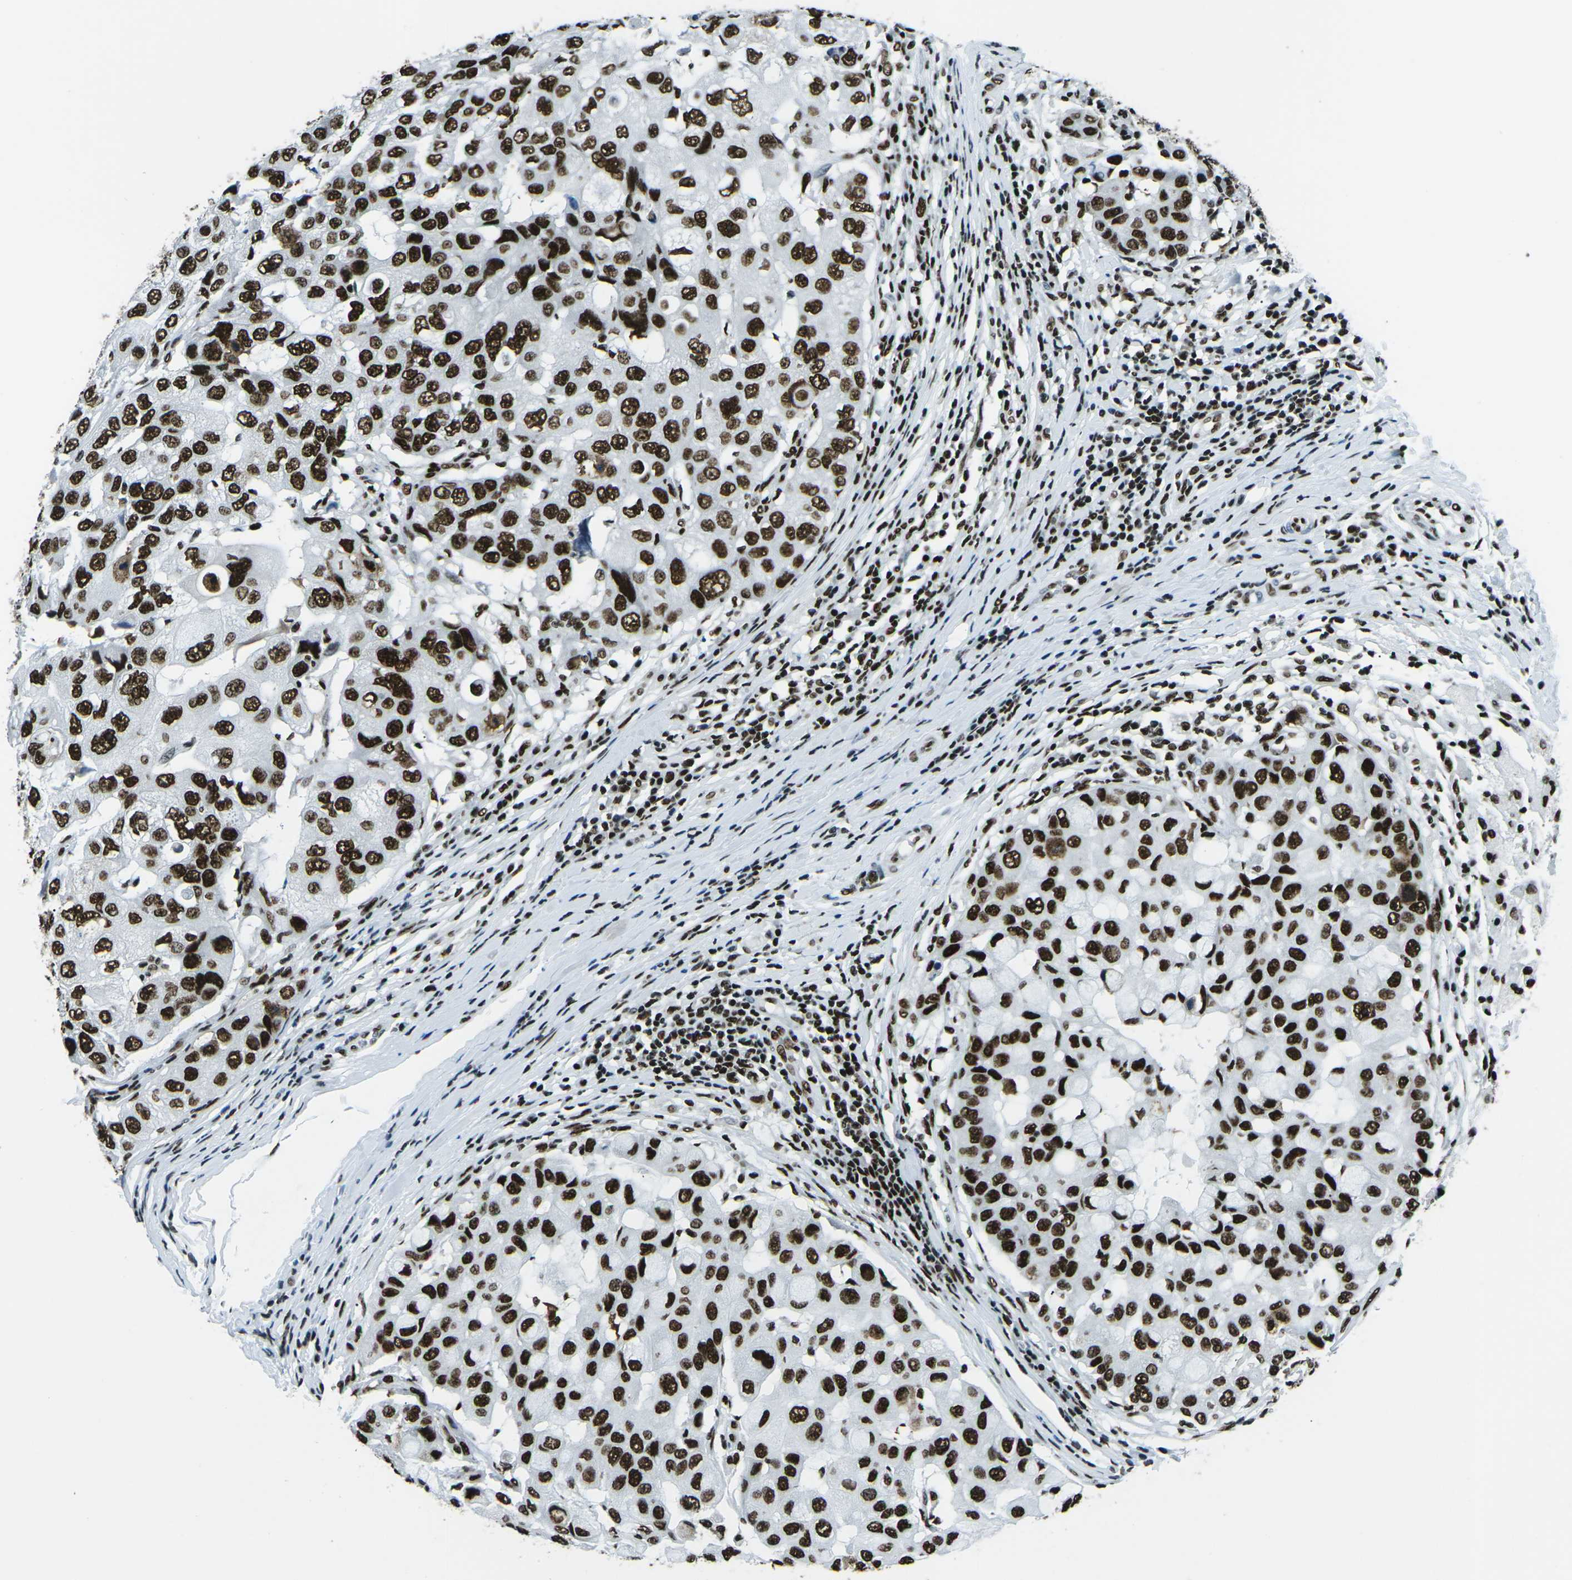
{"staining": {"intensity": "strong", "quantity": ">75%", "location": "nuclear"}, "tissue": "breast cancer", "cell_type": "Tumor cells", "image_type": "cancer", "snomed": [{"axis": "morphology", "description": "Duct carcinoma"}, {"axis": "topography", "description": "Breast"}], "caption": "Intraductal carcinoma (breast) stained for a protein (brown) reveals strong nuclear positive staining in approximately >75% of tumor cells.", "gene": "HNRNPL", "patient": {"sex": "female", "age": 27}}